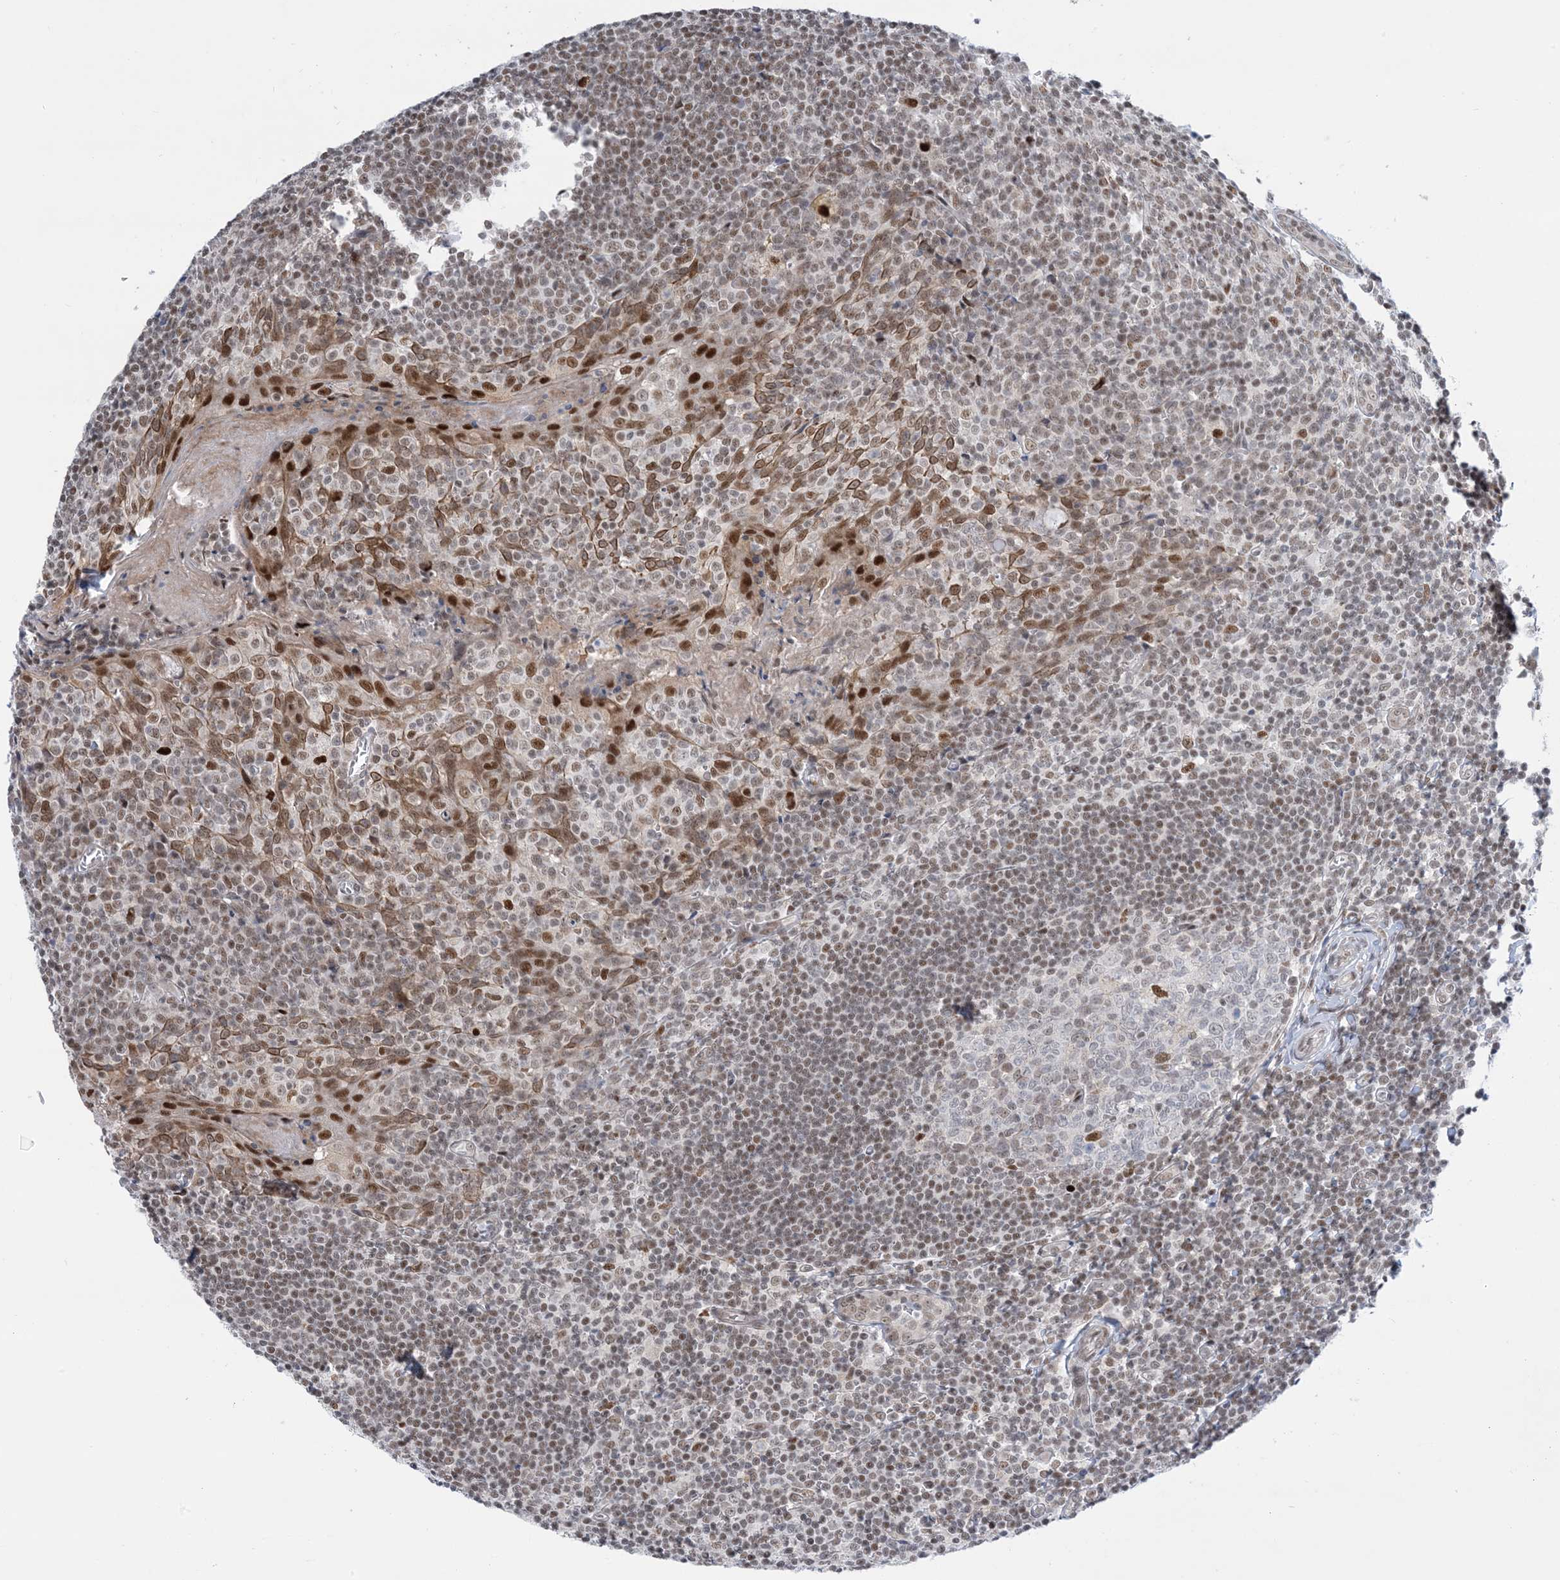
{"staining": {"intensity": "moderate", "quantity": "<25%", "location": "nuclear"}, "tissue": "tonsil", "cell_type": "Germinal center cells", "image_type": "normal", "snomed": [{"axis": "morphology", "description": "Normal tissue, NOS"}, {"axis": "topography", "description": "Tonsil"}], "caption": "Approximately <25% of germinal center cells in normal tonsil reveal moderate nuclear protein staining as visualized by brown immunohistochemical staining.", "gene": "TFPT", "patient": {"sex": "male", "age": 27}}